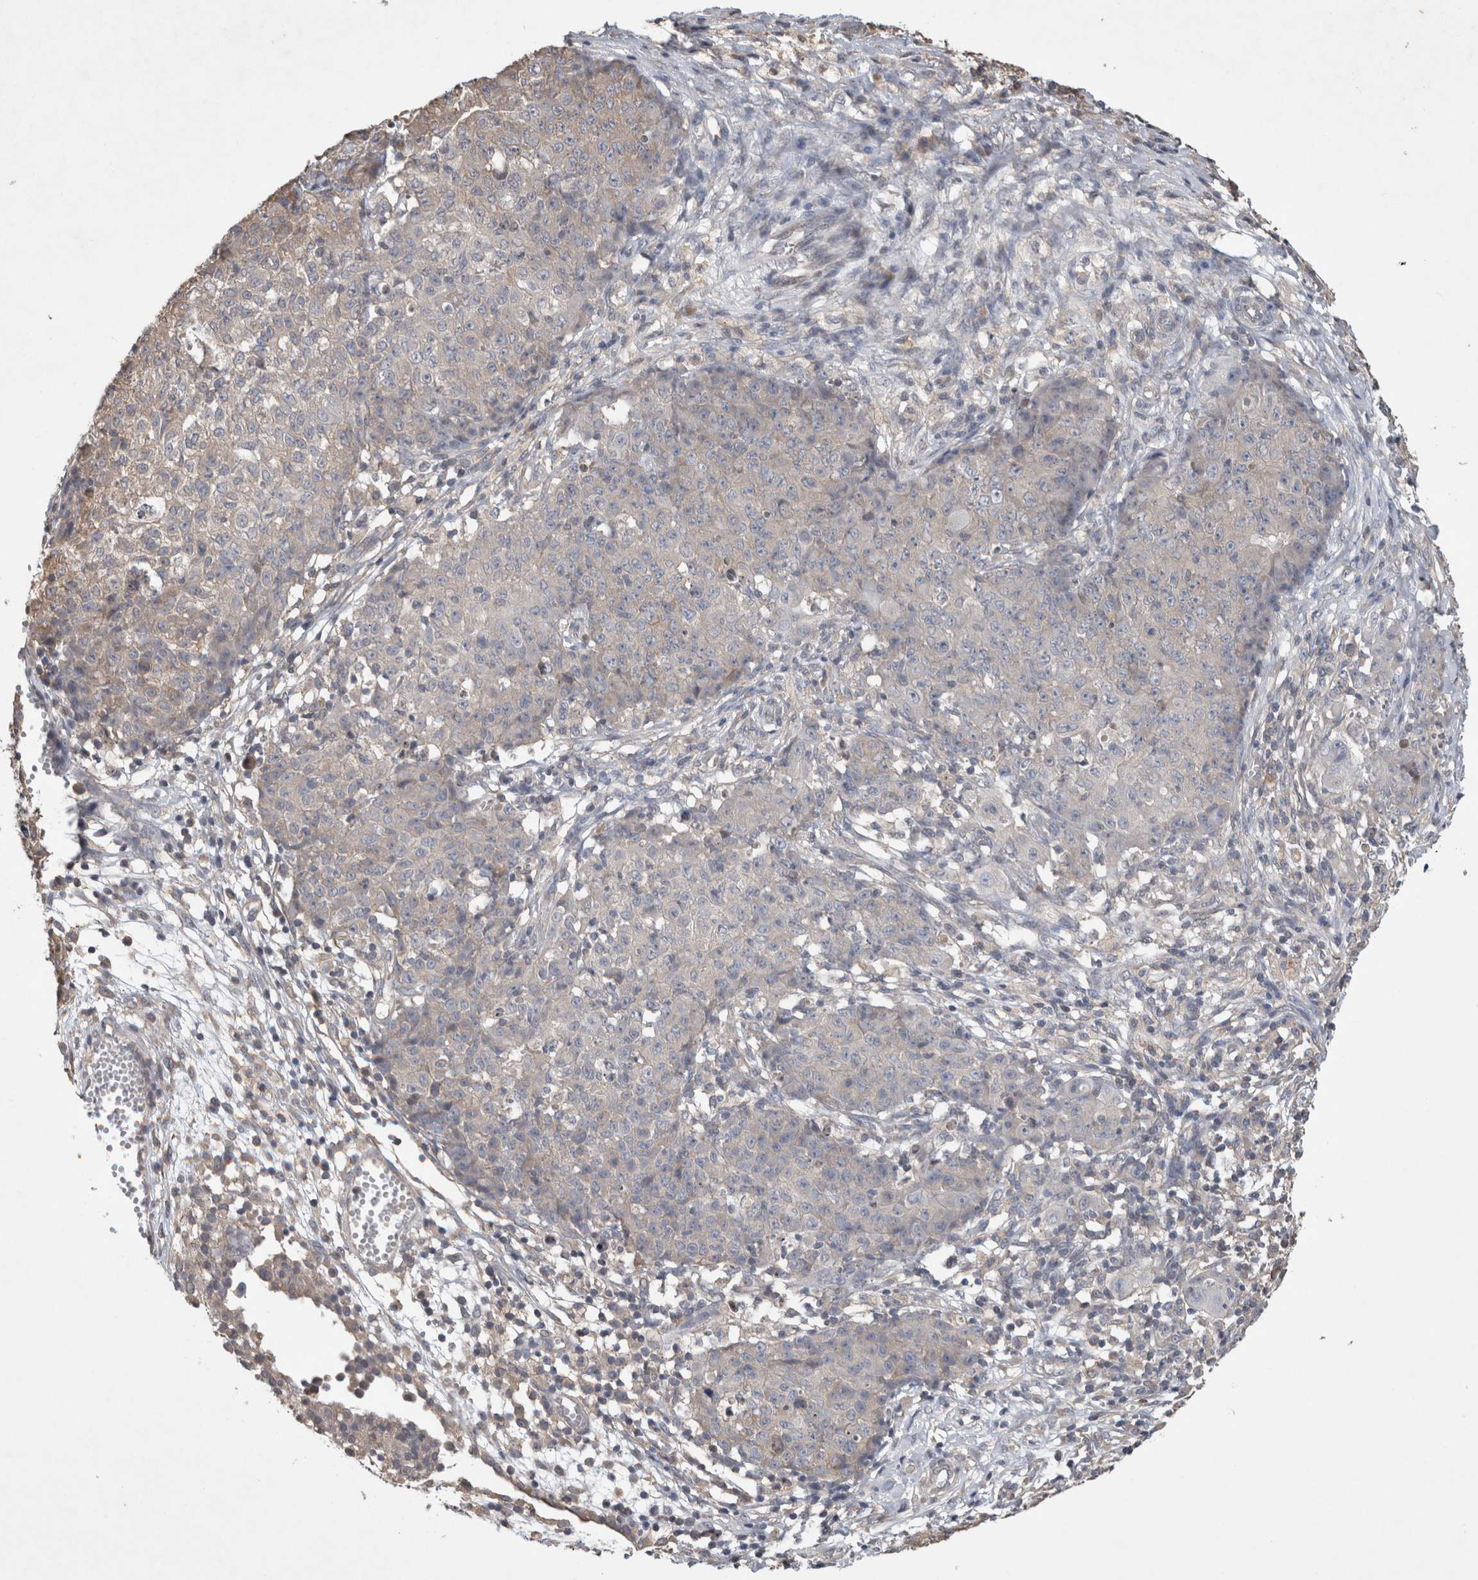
{"staining": {"intensity": "negative", "quantity": "none", "location": "none"}, "tissue": "ovarian cancer", "cell_type": "Tumor cells", "image_type": "cancer", "snomed": [{"axis": "morphology", "description": "Carcinoma, endometroid"}, {"axis": "topography", "description": "Ovary"}], "caption": "A high-resolution micrograph shows IHC staining of ovarian cancer (endometroid carcinoma), which demonstrates no significant expression in tumor cells.", "gene": "TRIM5", "patient": {"sex": "female", "age": 42}}